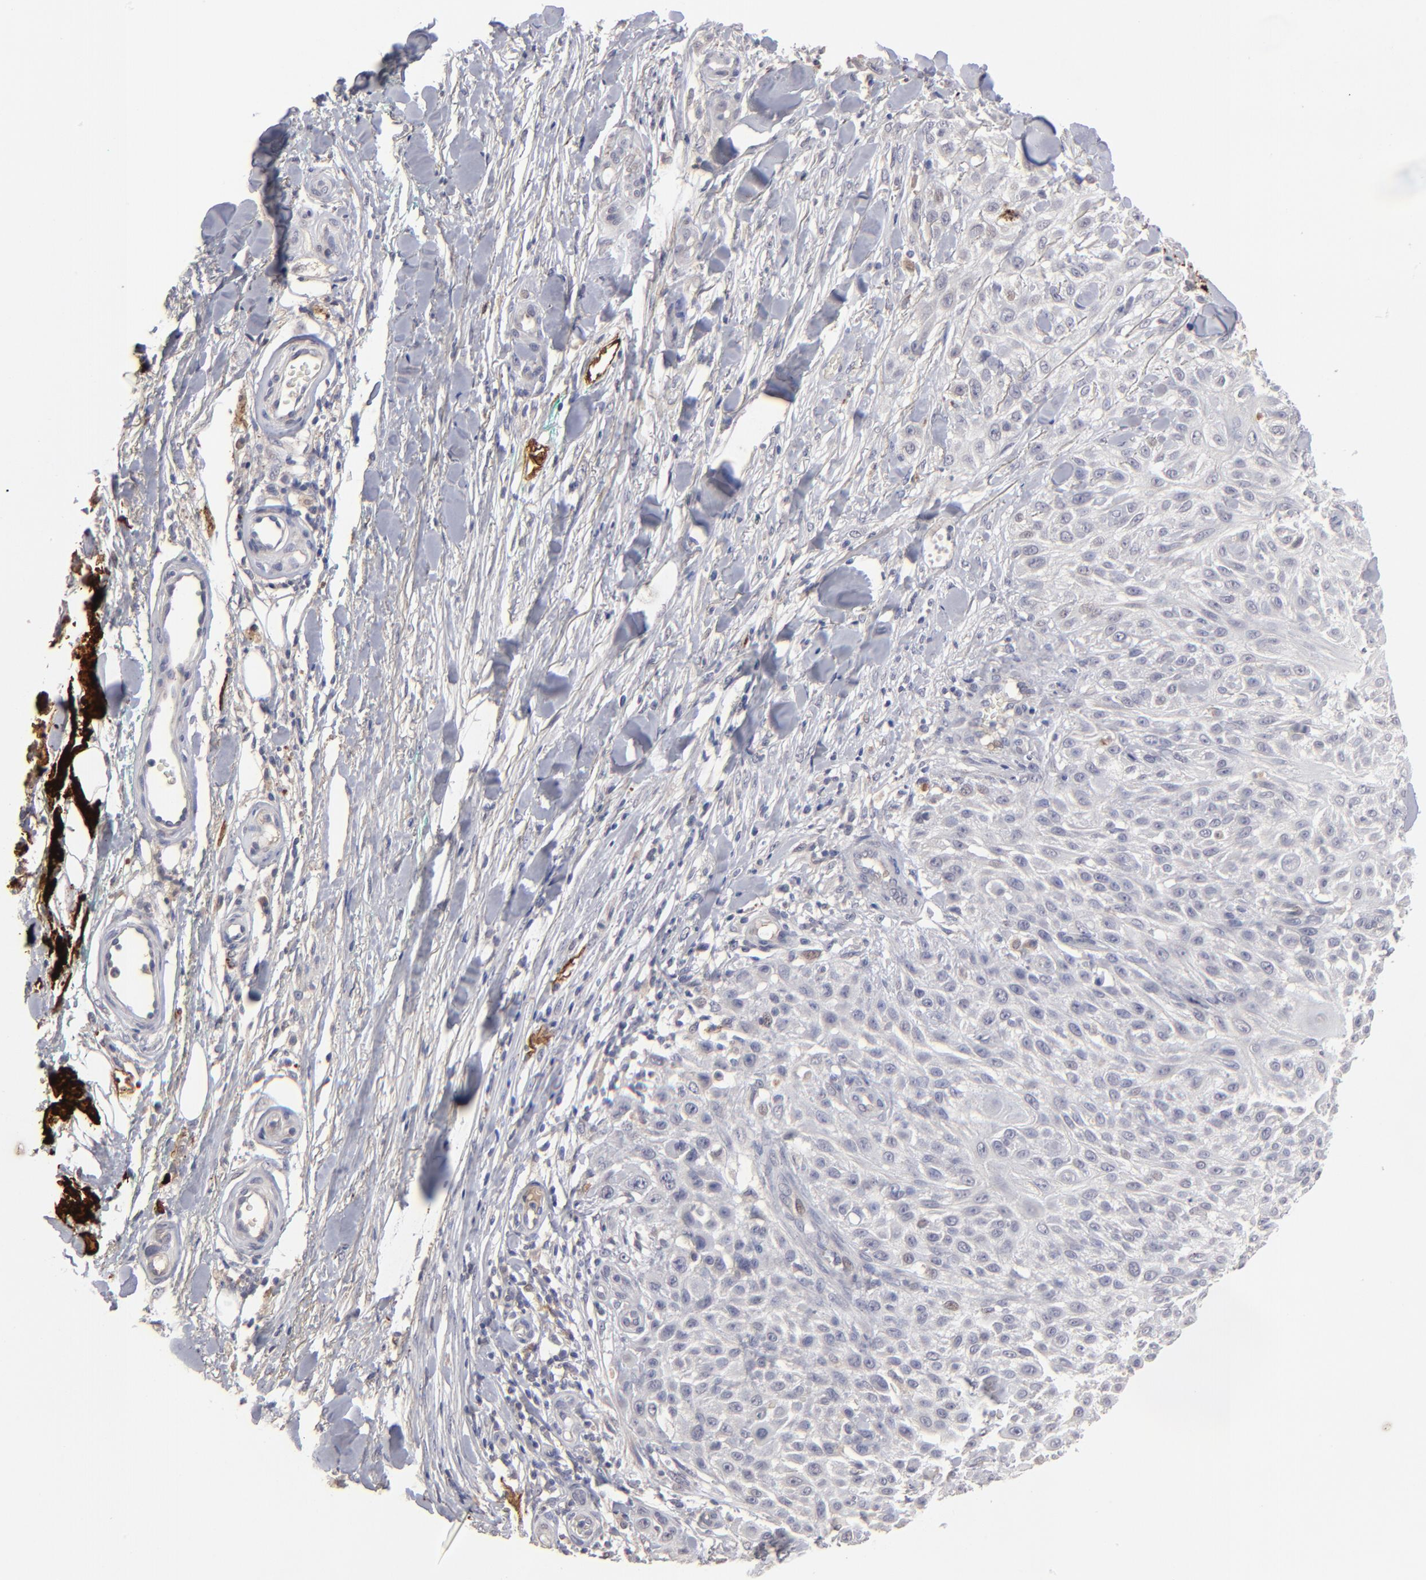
{"staining": {"intensity": "weak", "quantity": "<25%", "location": "cytoplasmic/membranous"}, "tissue": "skin cancer", "cell_type": "Tumor cells", "image_type": "cancer", "snomed": [{"axis": "morphology", "description": "Squamous cell carcinoma, NOS"}, {"axis": "topography", "description": "Skin"}], "caption": "Photomicrograph shows no protein expression in tumor cells of squamous cell carcinoma (skin) tissue.", "gene": "GPM6B", "patient": {"sex": "female", "age": 42}}